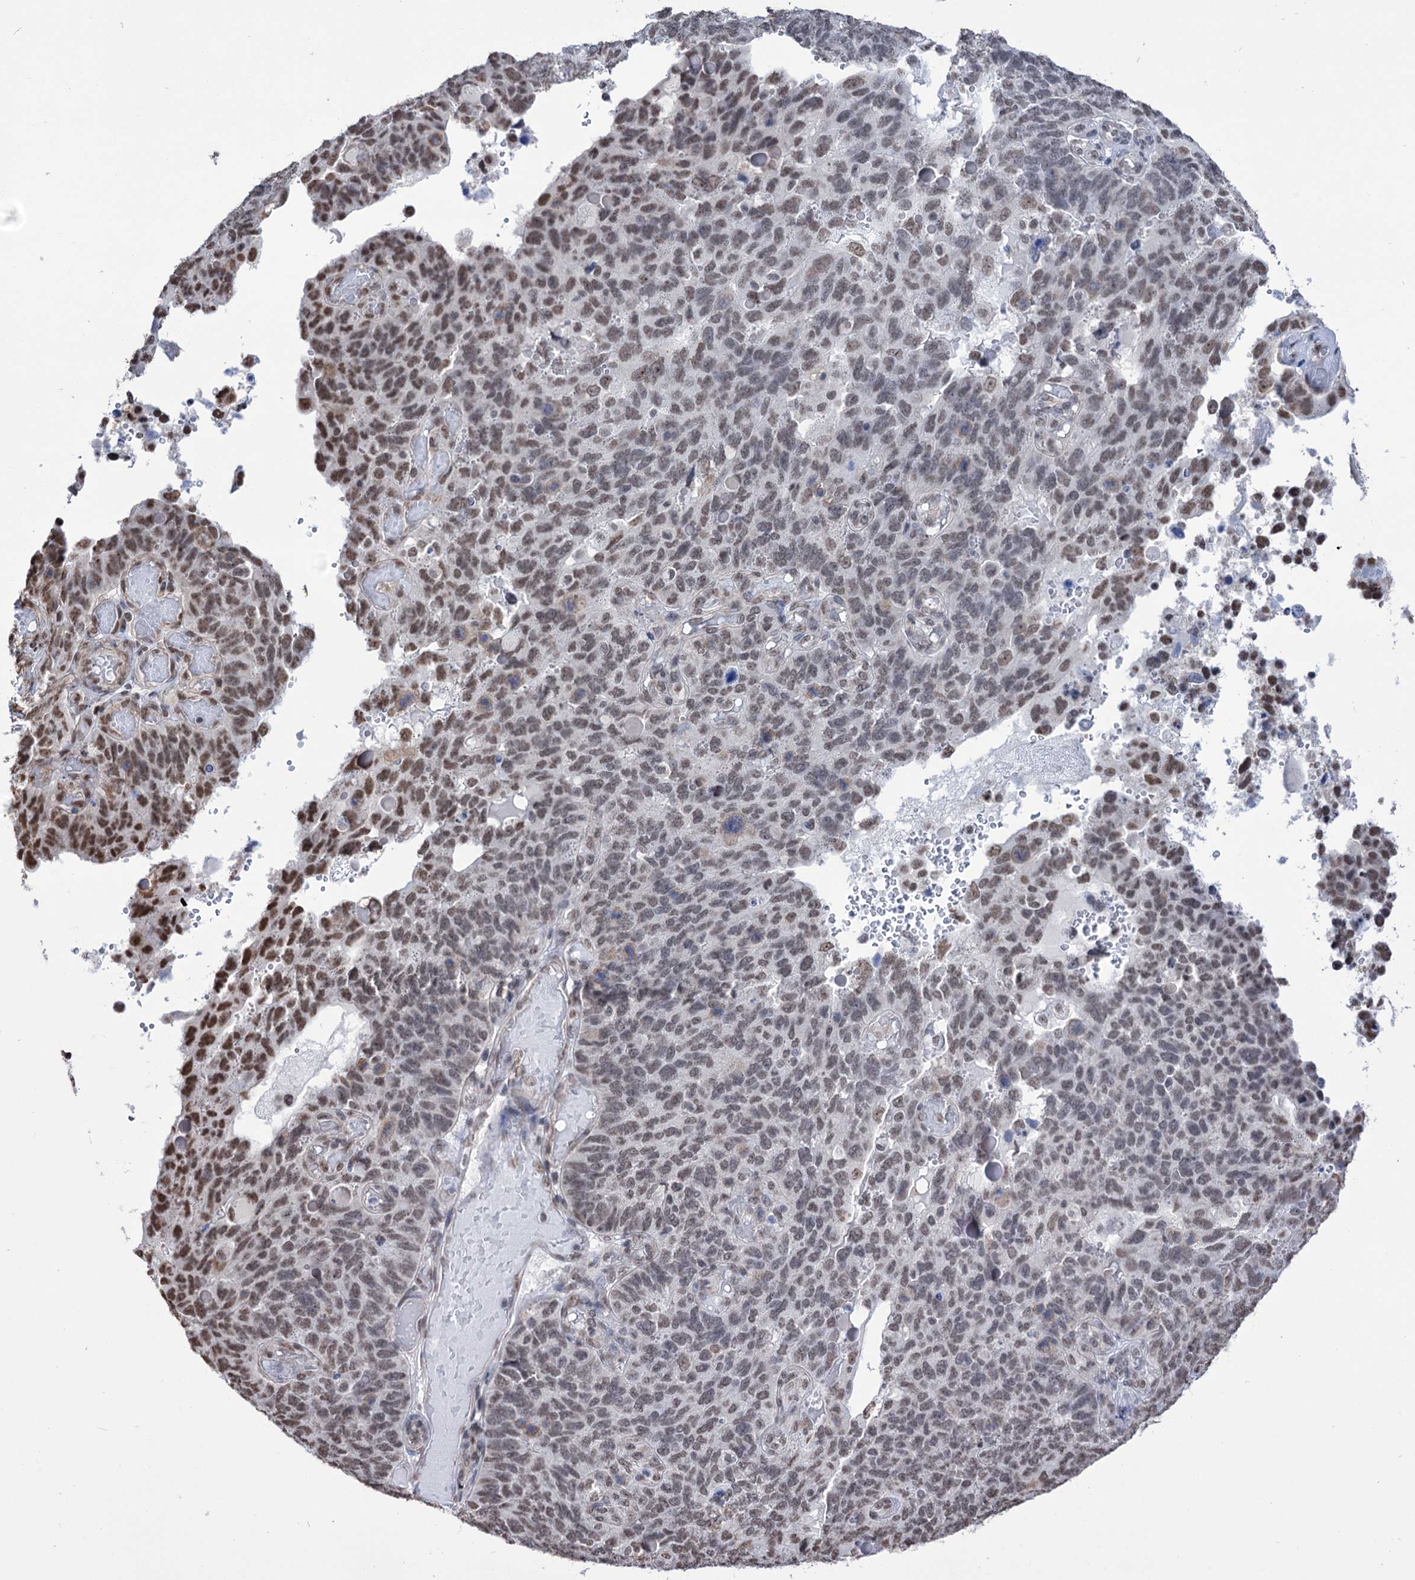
{"staining": {"intensity": "moderate", "quantity": "<25%", "location": "nuclear"}, "tissue": "endometrial cancer", "cell_type": "Tumor cells", "image_type": "cancer", "snomed": [{"axis": "morphology", "description": "Adenocarcinoma, NOS"}, {"axis": "topography", "description": "Endometrium"}], "caption": "Immunohistochemistry of adenocarcinoma (endometrial) reveals low levels of moderate nuclear expression in approximately <25% of tumor cells. (Stains: DAB in brown, nuclei in blue, Microscopy: brightfield microscopy at high magnification).", "gene": "ABHD10", "patient": {"sex": "female", "age": 66}}